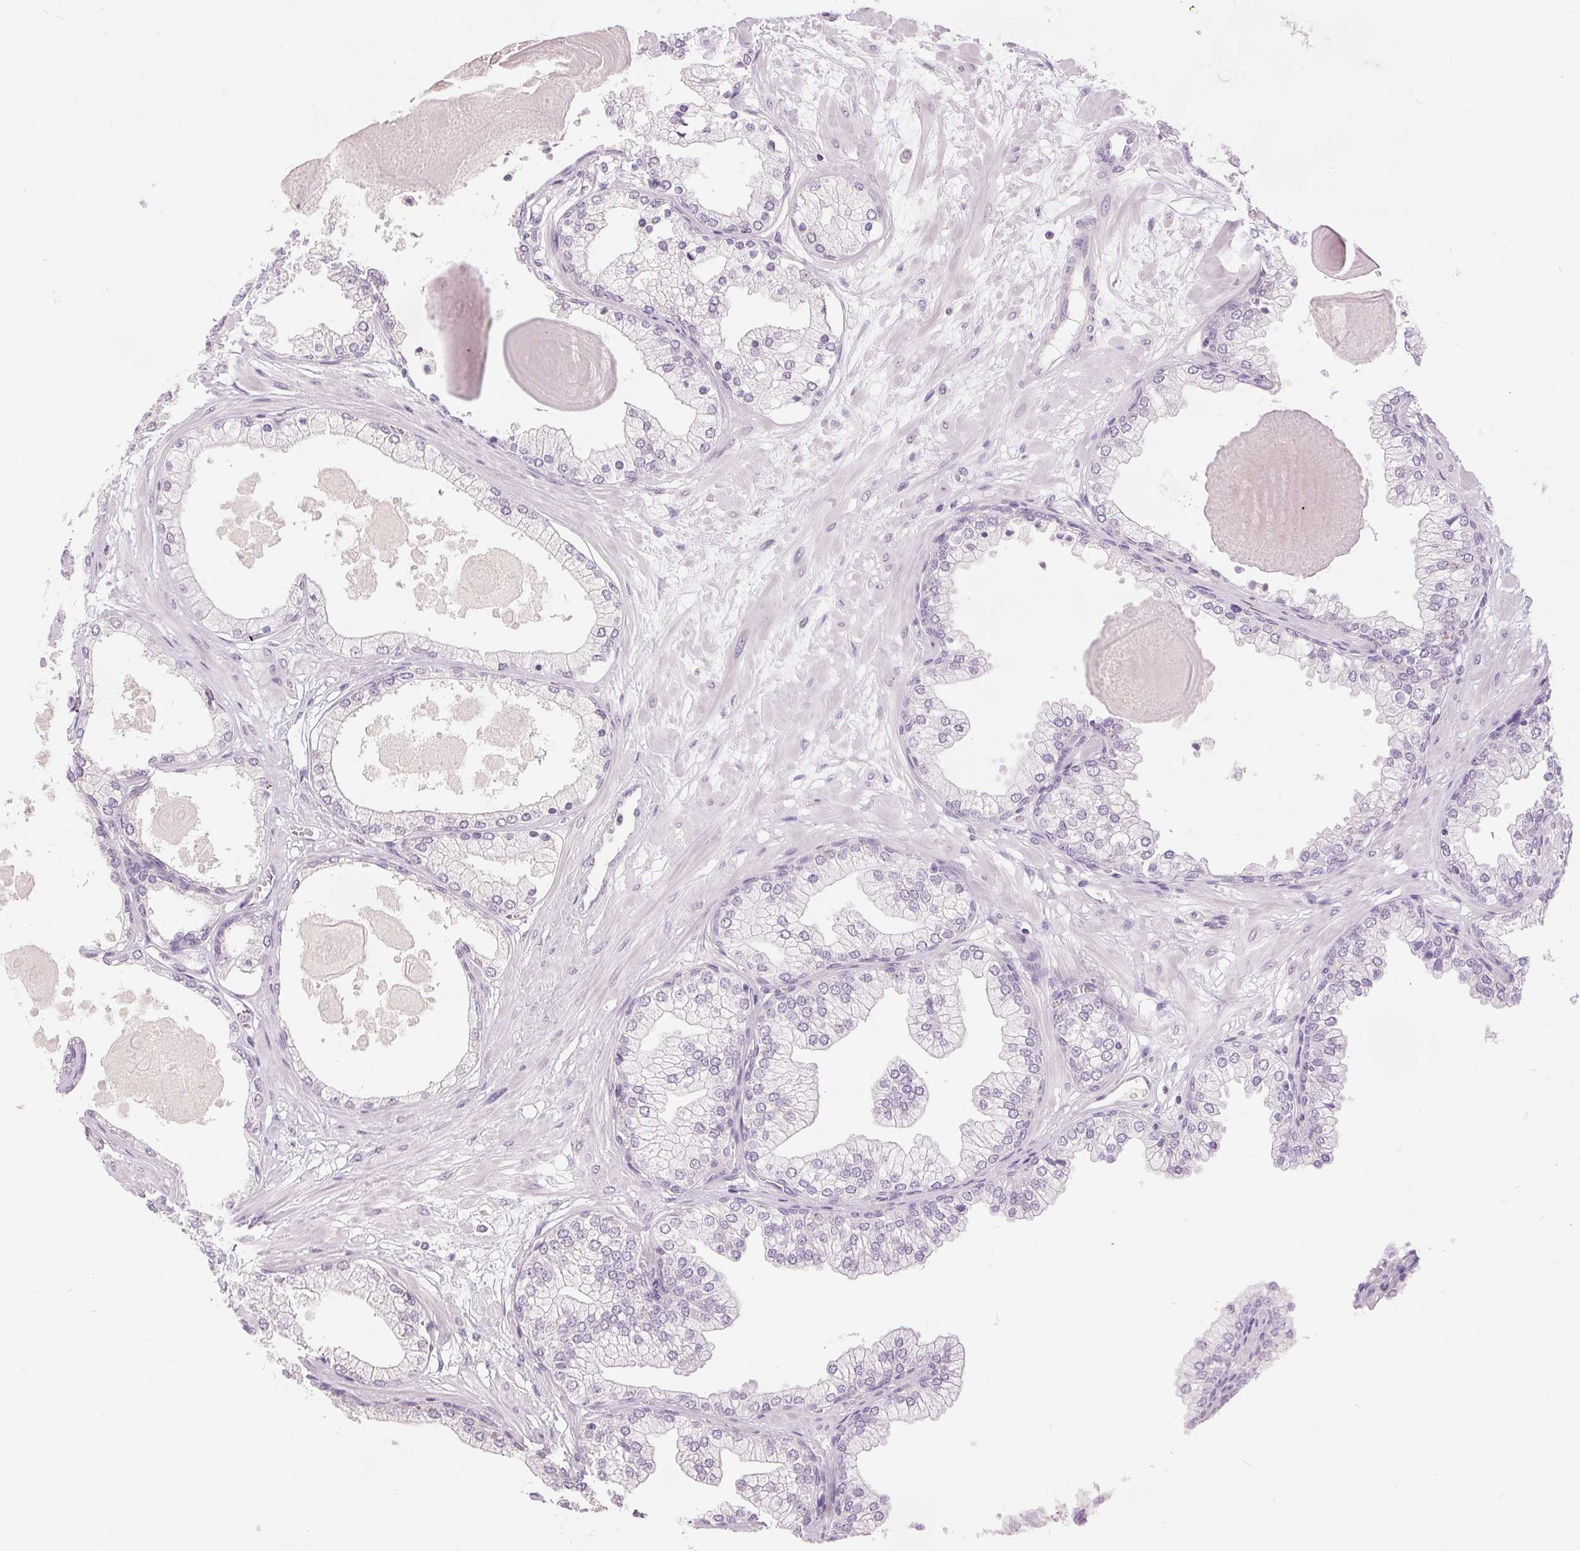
{"staining": {"intensity": "negative", "quantity": "none", "location": "none"}, "tissue": "prostate", "cell_type": "Glandular cells", "image_type": "normal", "snomed": [{"axis": "morphology", "description": "Normal tissue, NOS"}, {"axis": "topography", "description": "Prostate"}, {"axis": "topography", "description": "Peripheral nerve tissue"}], "caption": "Immunohistochemical staining of benign prostate displays no significant staining in glandular cells.", "gene": "DSG3", "patient": {"sex": "male", "age": 61}}